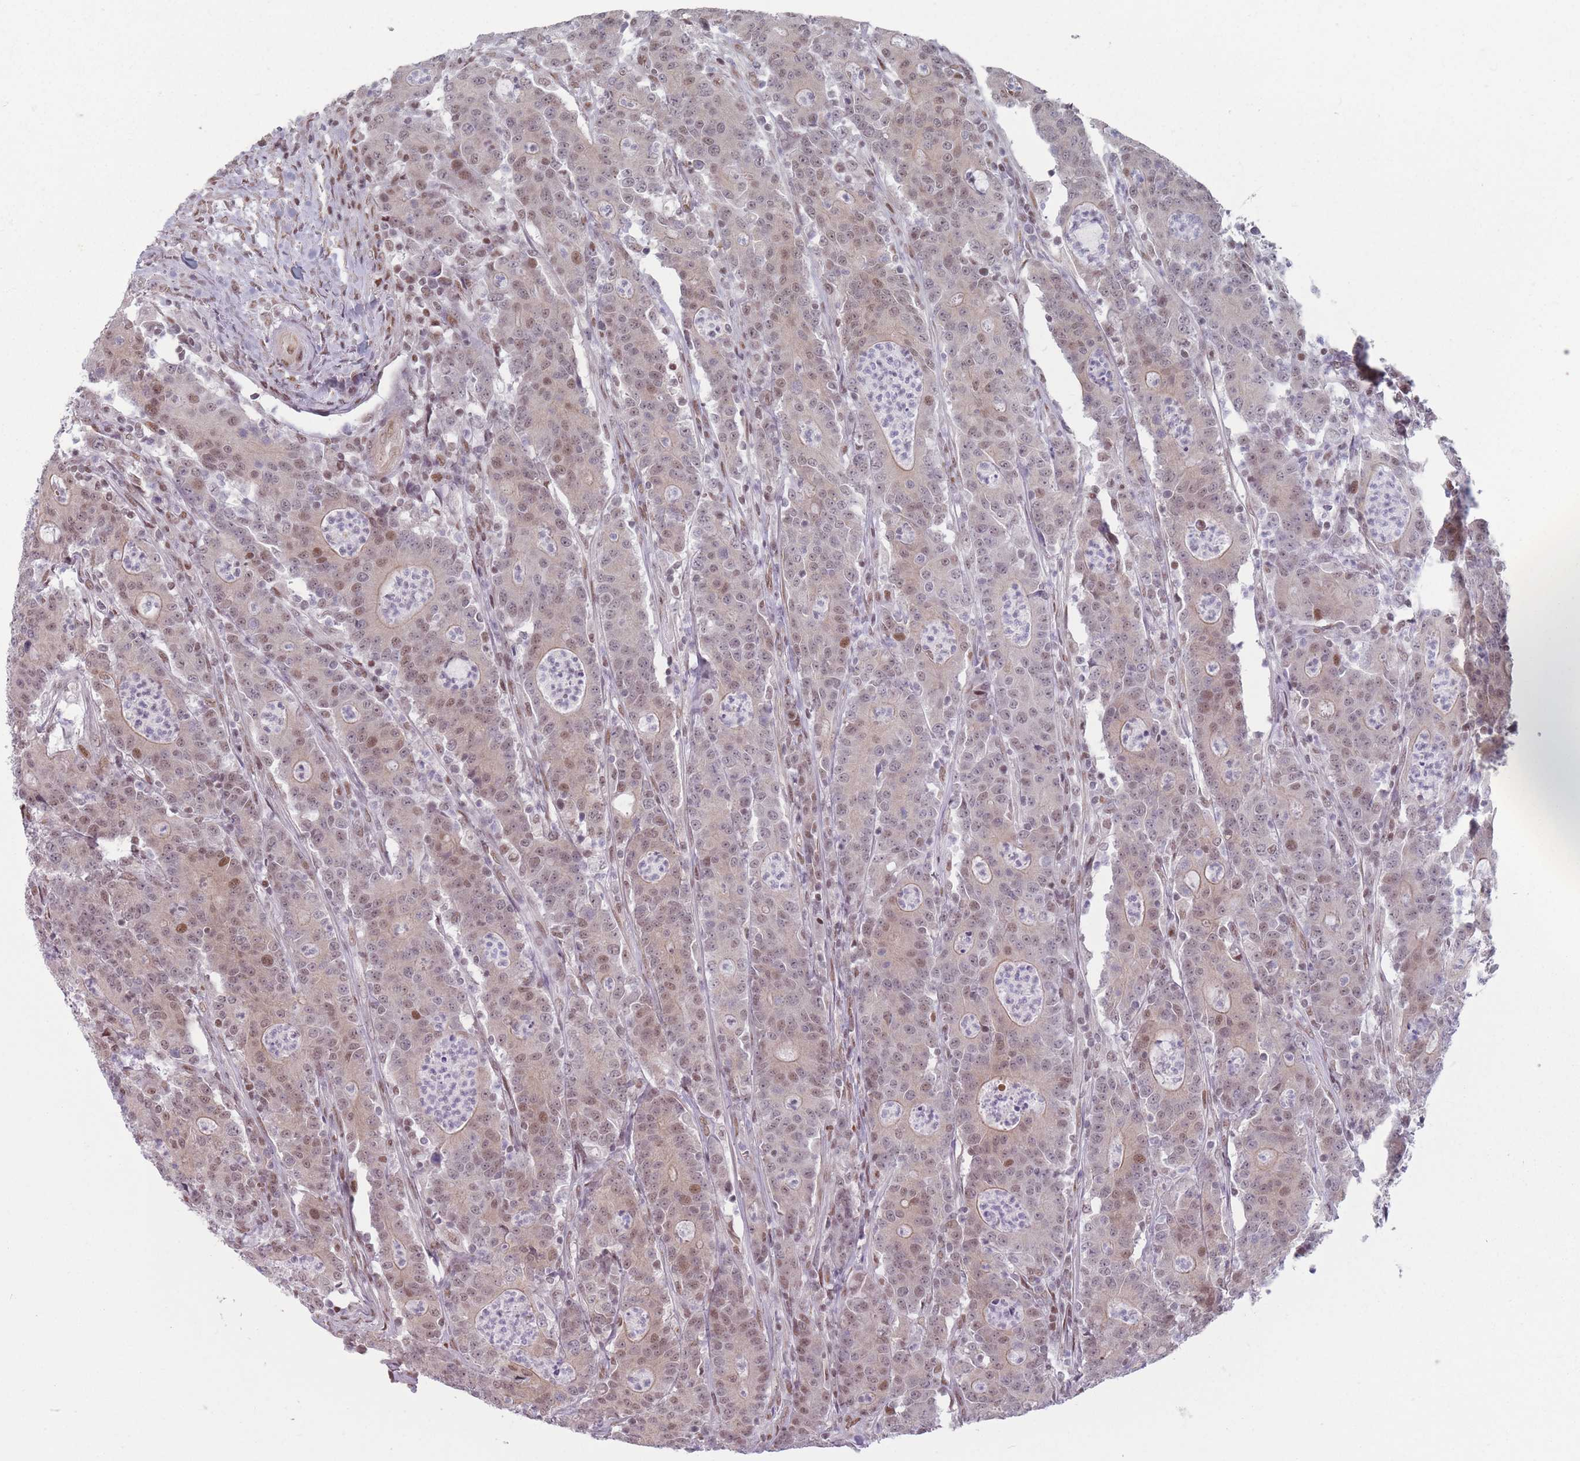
{"staining": {"intensity": "moderate", "quantity": "25%-75%", "location": "nuclear"}, "tissue": "colorectal cancer", "cell_type": "Tumor cells", "image_type": "cancer", "snomed": [{"axis": "morphology", "description": "Adenocarcinoma, NOS"}, {"axis": "topography", "description": "Colon"}], "caption": "Protein expression analysis of colorectal cancer demonstrates moderate nuclear expression in approximately 25%-75% of tumor cells.", "gene": "SH3BGRL2", "patient": {"sex": "male", "age": 83}}